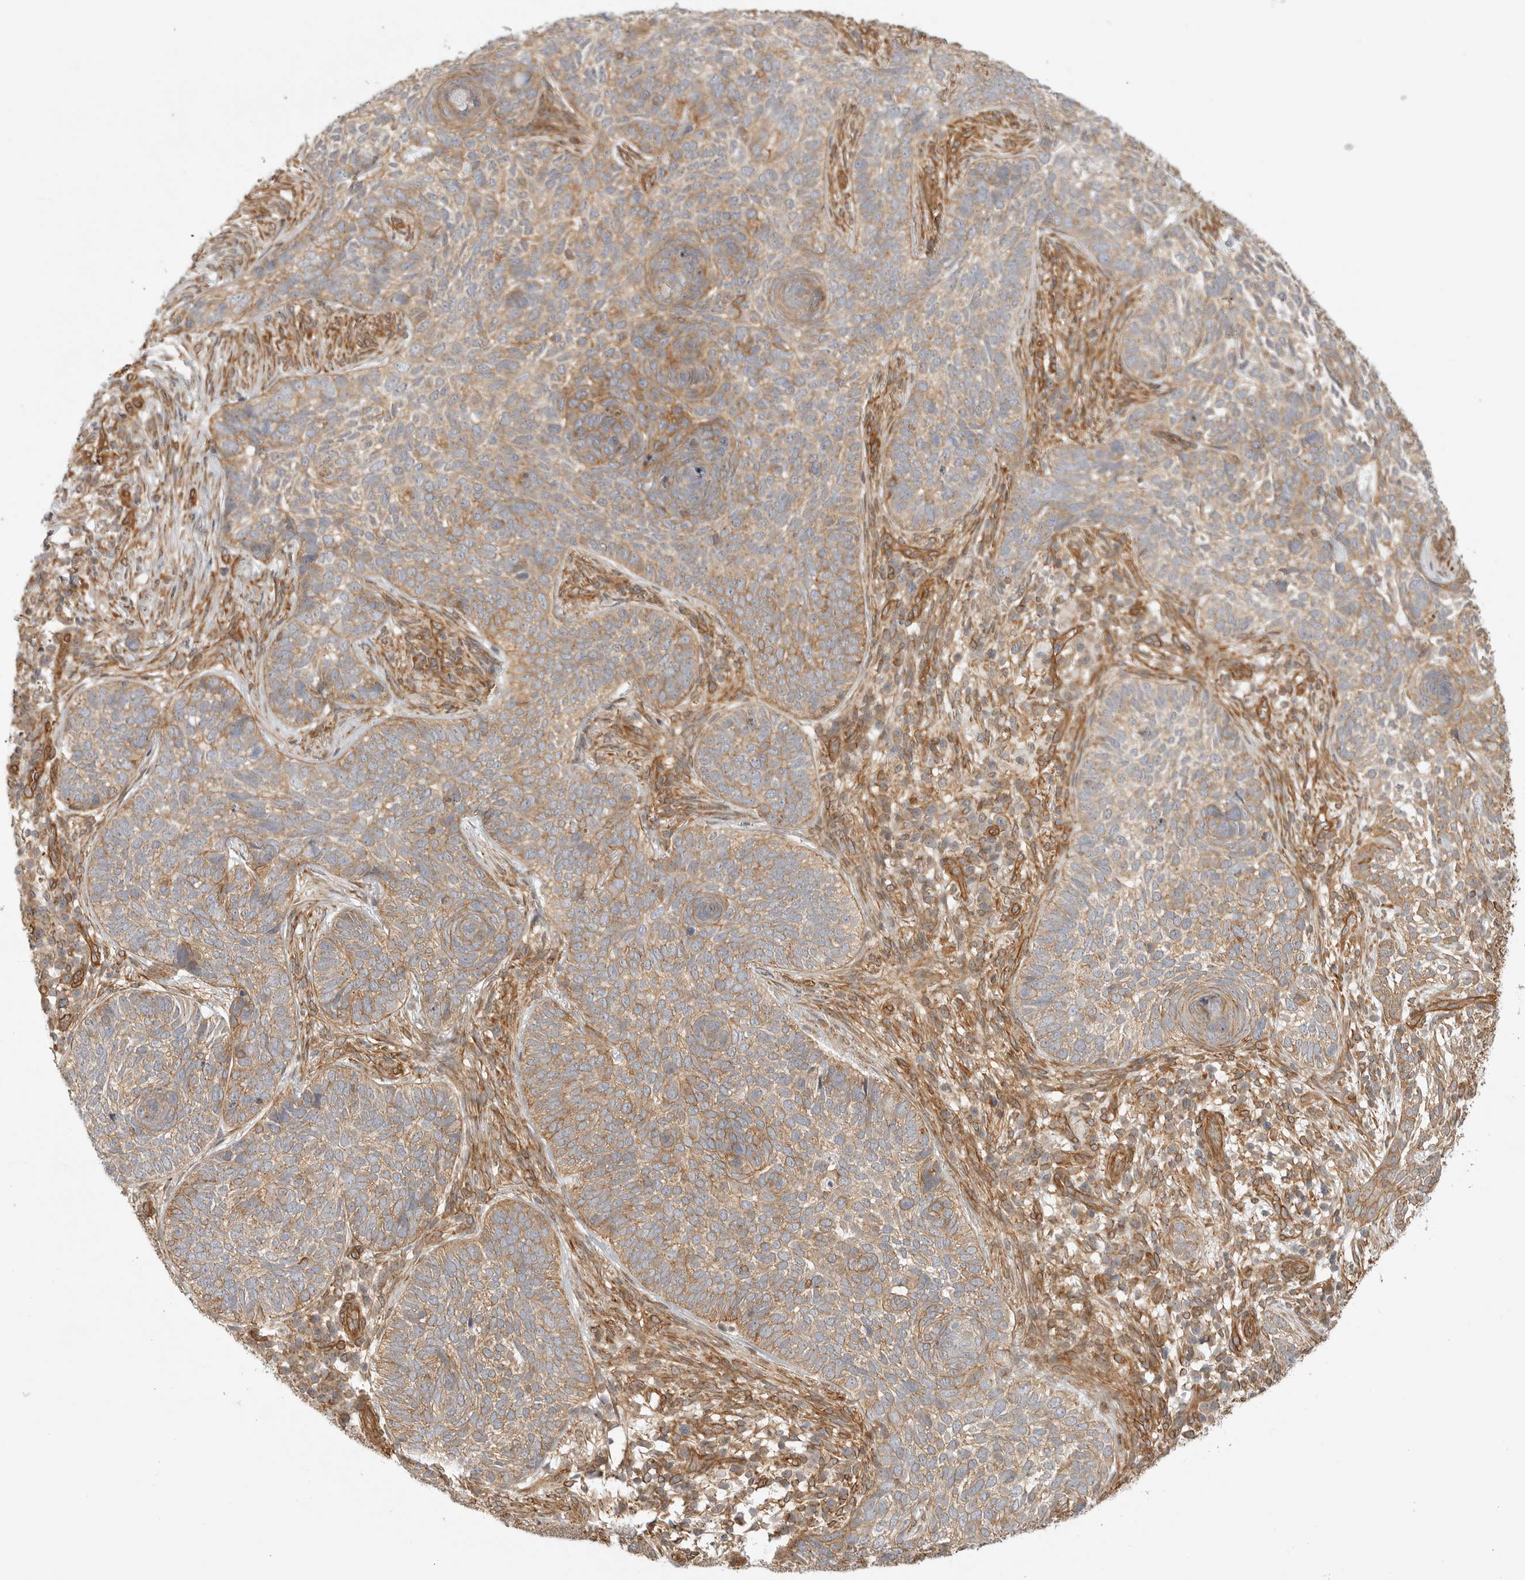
{"staining": {"intensity": "moderate", "quantity": ">75%", "location": "cytoplasmic/membranous"}, "tissue": "skin cancer", "cell_type": "Tumor cells", "image_type": "cancer", "snomed": [{"axis": "morphology", "description": "Basal cell carcinoma"}, {"axis": "topography", "description": "Skin"}], "caption": "An immunohistochemistry (IHC) histopathology image of neoplastic tissue is shown. Protein staining in brown highlights moderate cytoplasmic/membranous positivity in skin basal cell carcinoma within tumor cells. The staining was performed using DAB (3,3'-diaminobenzidine), with brown indicating positive protein expression. Nuclei are stained blue with hematoxylin.", "gene": "ATOH7", "patient": {"sex": "female", "age": 64}}